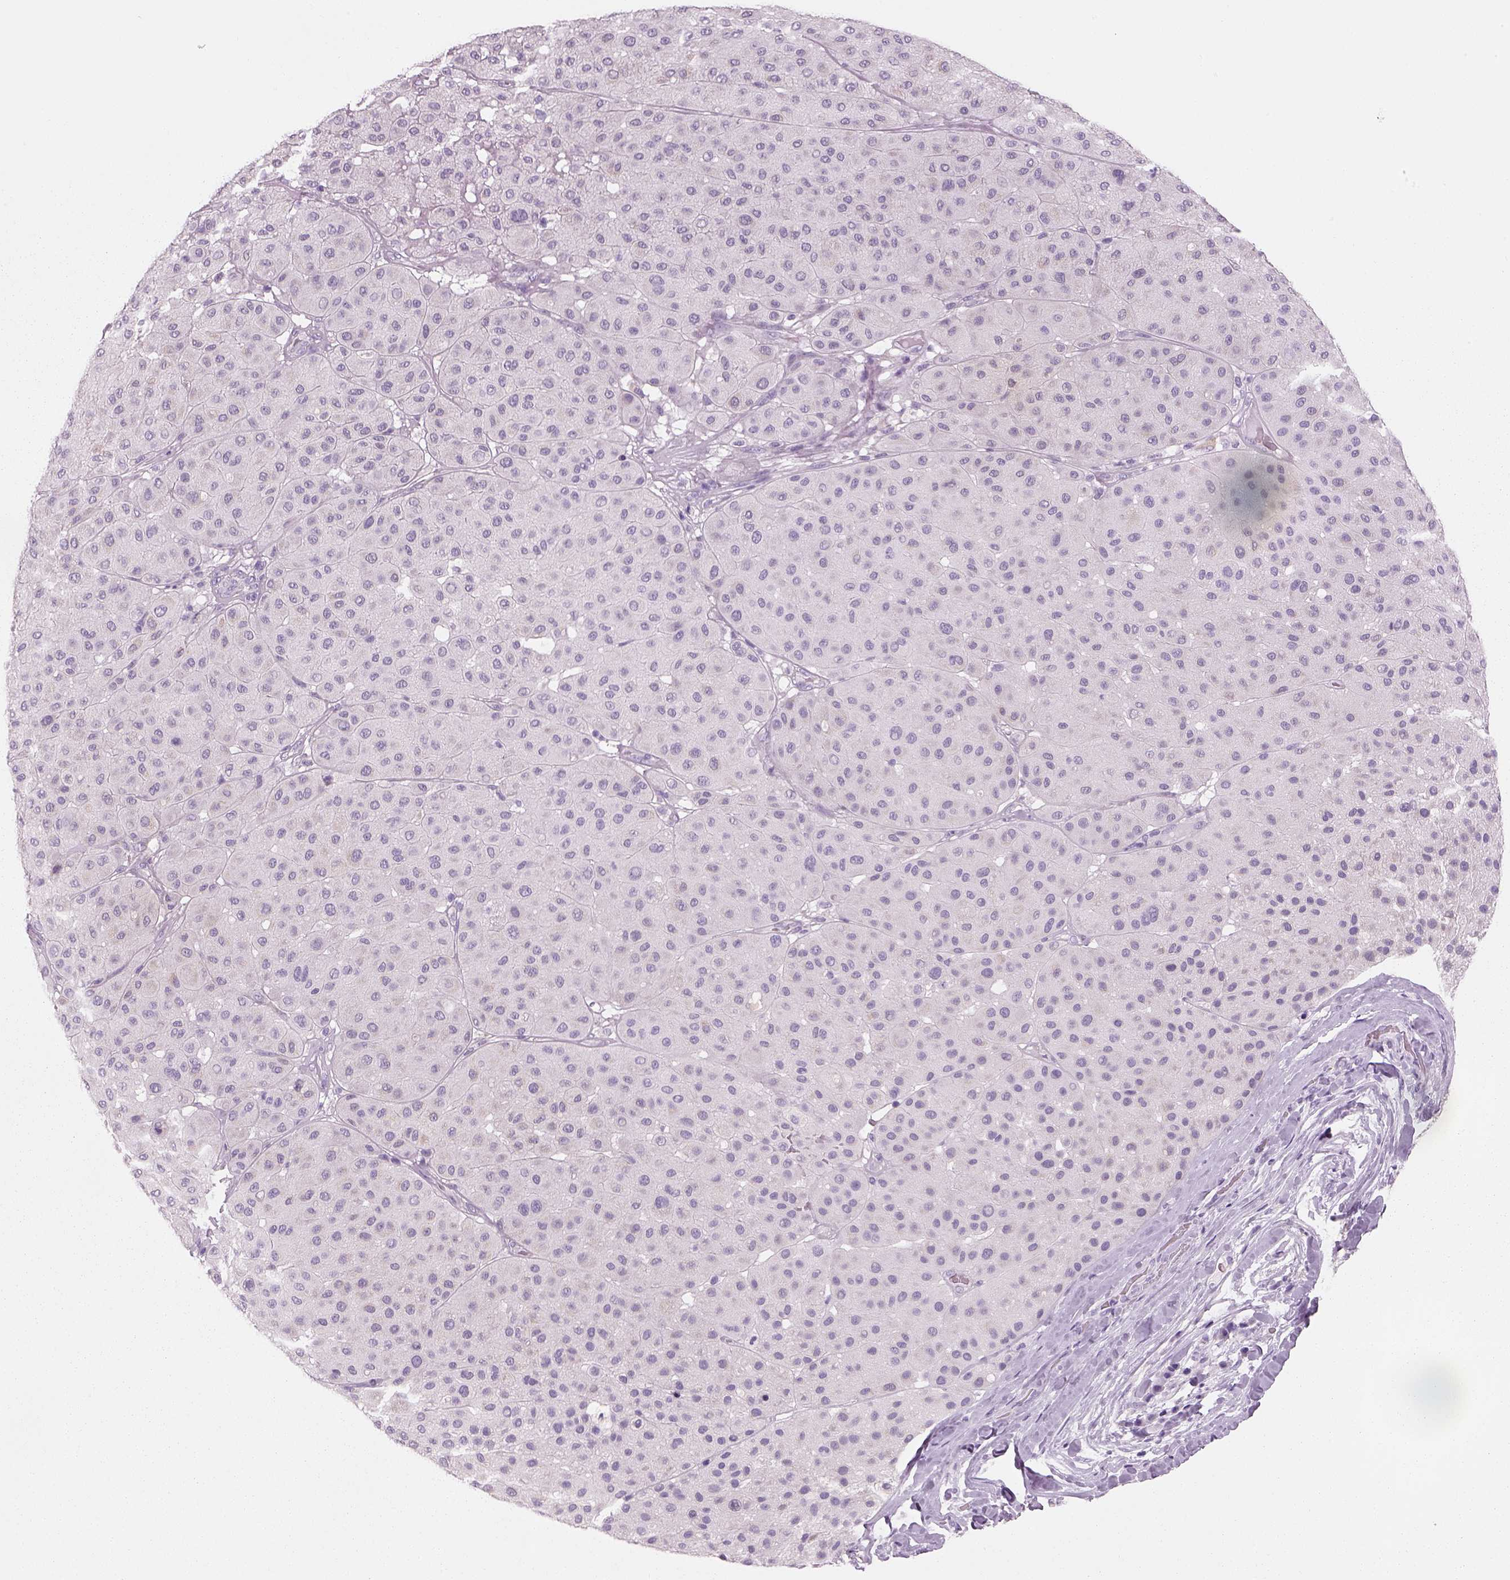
{"staining": {"intensity": "negative", "quantity": "none", "location": "none"}, "tissue": "melanoma", "cell_type": "Tumor cells", "image_type": "cancer", "snomed": [{"axis": "morphology", "description": "Malignant melanoma, Metastatic site"}, {"axis": "topography", "description": "Smooth muscle"}], "caption": "Micrograph shows no significant protein positivity in tumor cells of melanoma. The staining is performed using DAB (3,3'-diaminobenzidine) brown chromogen with nuclei counter-stained in using hematoxylin.", "gene": "KCNMB4", "patient": {"sex": "male", "age": 41}}